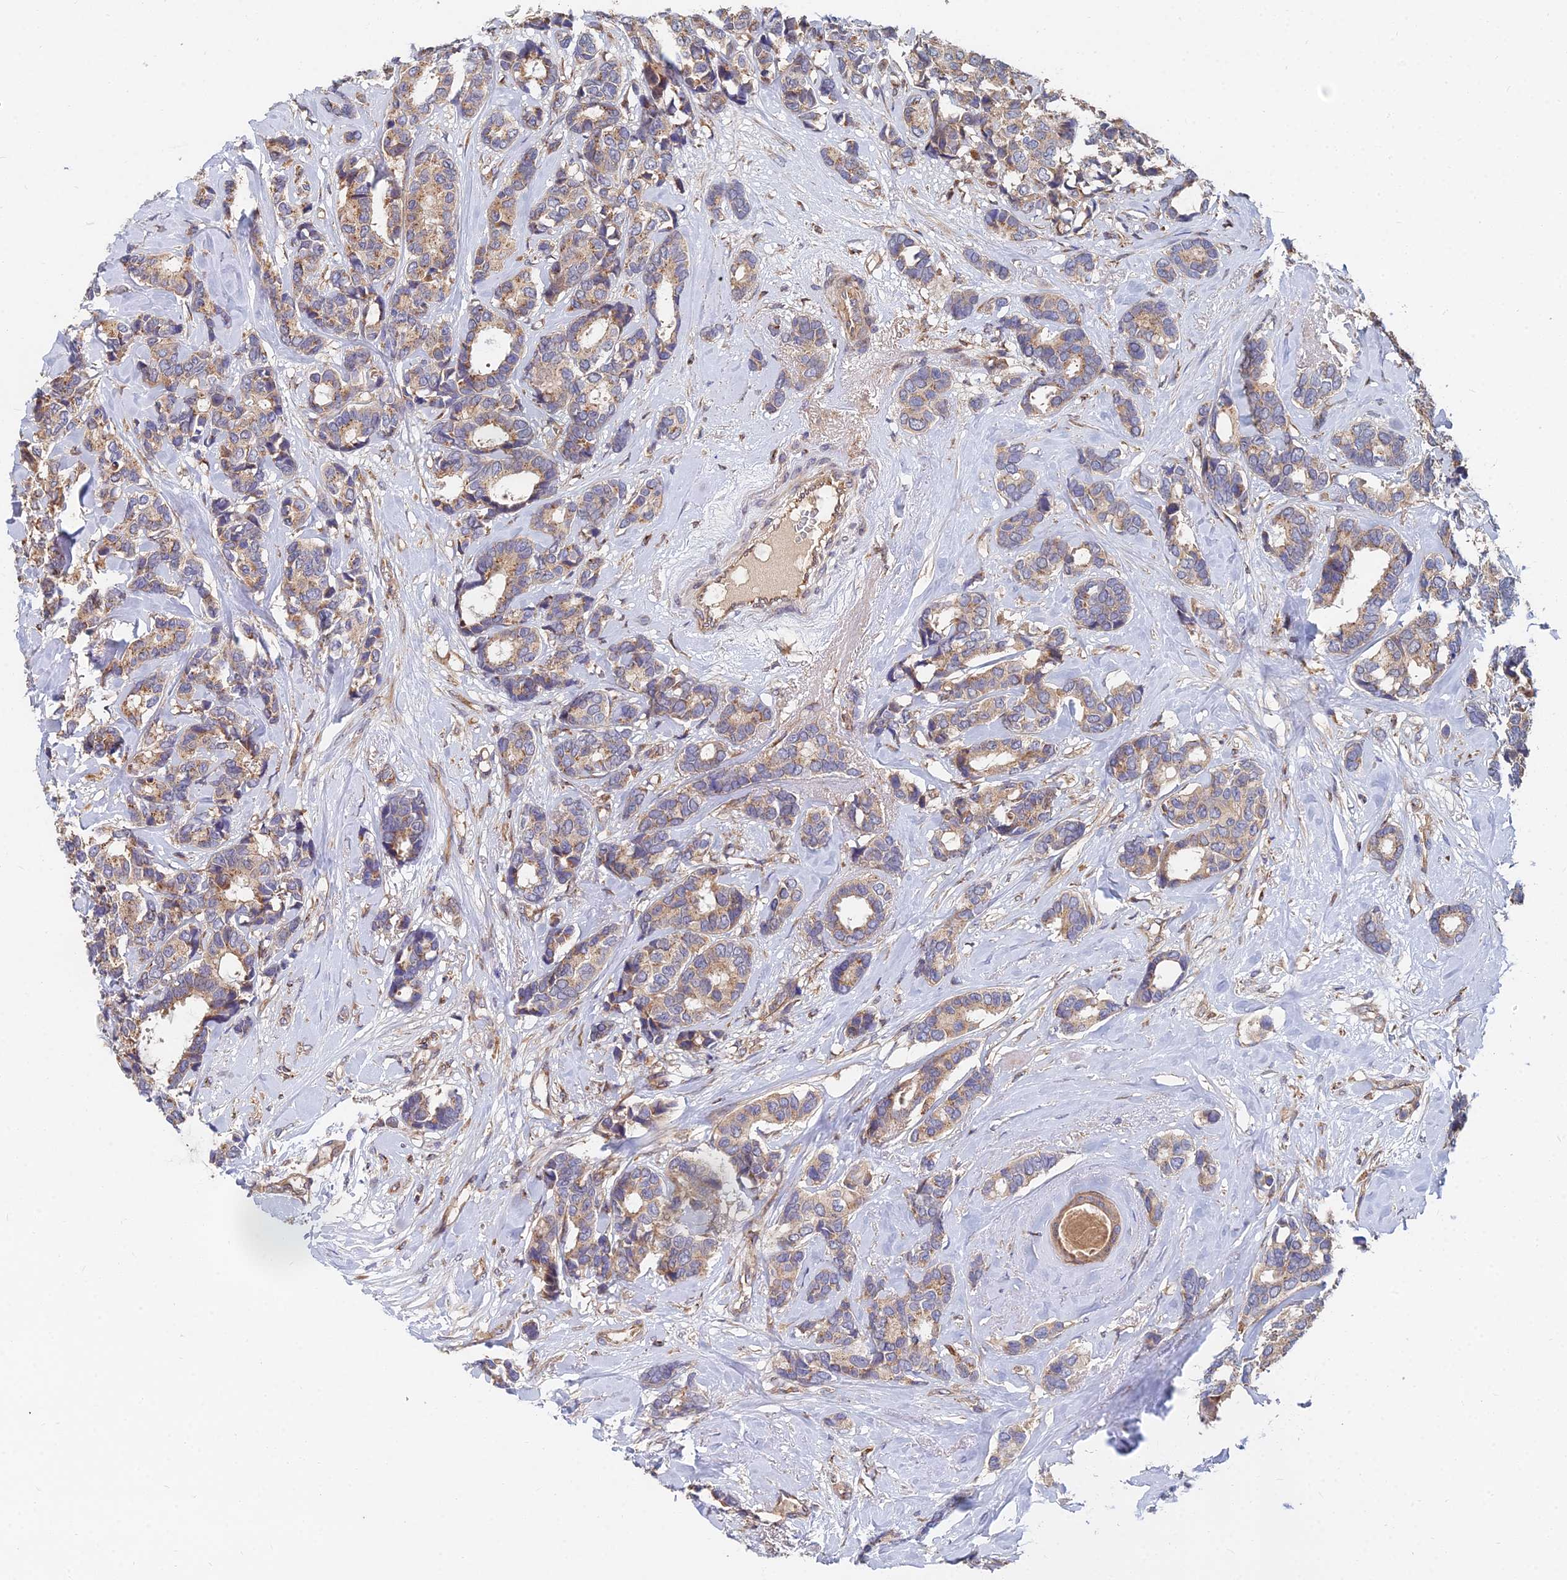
{"staining": {"intensity": "moderate", "quantity": ">75%", "location": "cytoplasmic/membranous"}, "tissue": "breast cancer", "cell_type": "Tumor cells", "image_type": "cancer", "snomed": [{"axis": "morphology", "description": "Duct carcinoma"}, {"axis": "topography", "description": "Breast"}], "caption": "Human breast infiltrating ductal carcinoma stained for a protein (brown) shows moderate cytoplasmic/membranous positive expression in about >75% of tumor cells.", "gene": "CCZ1", "patient": {"sex": "female", "age": 87}}